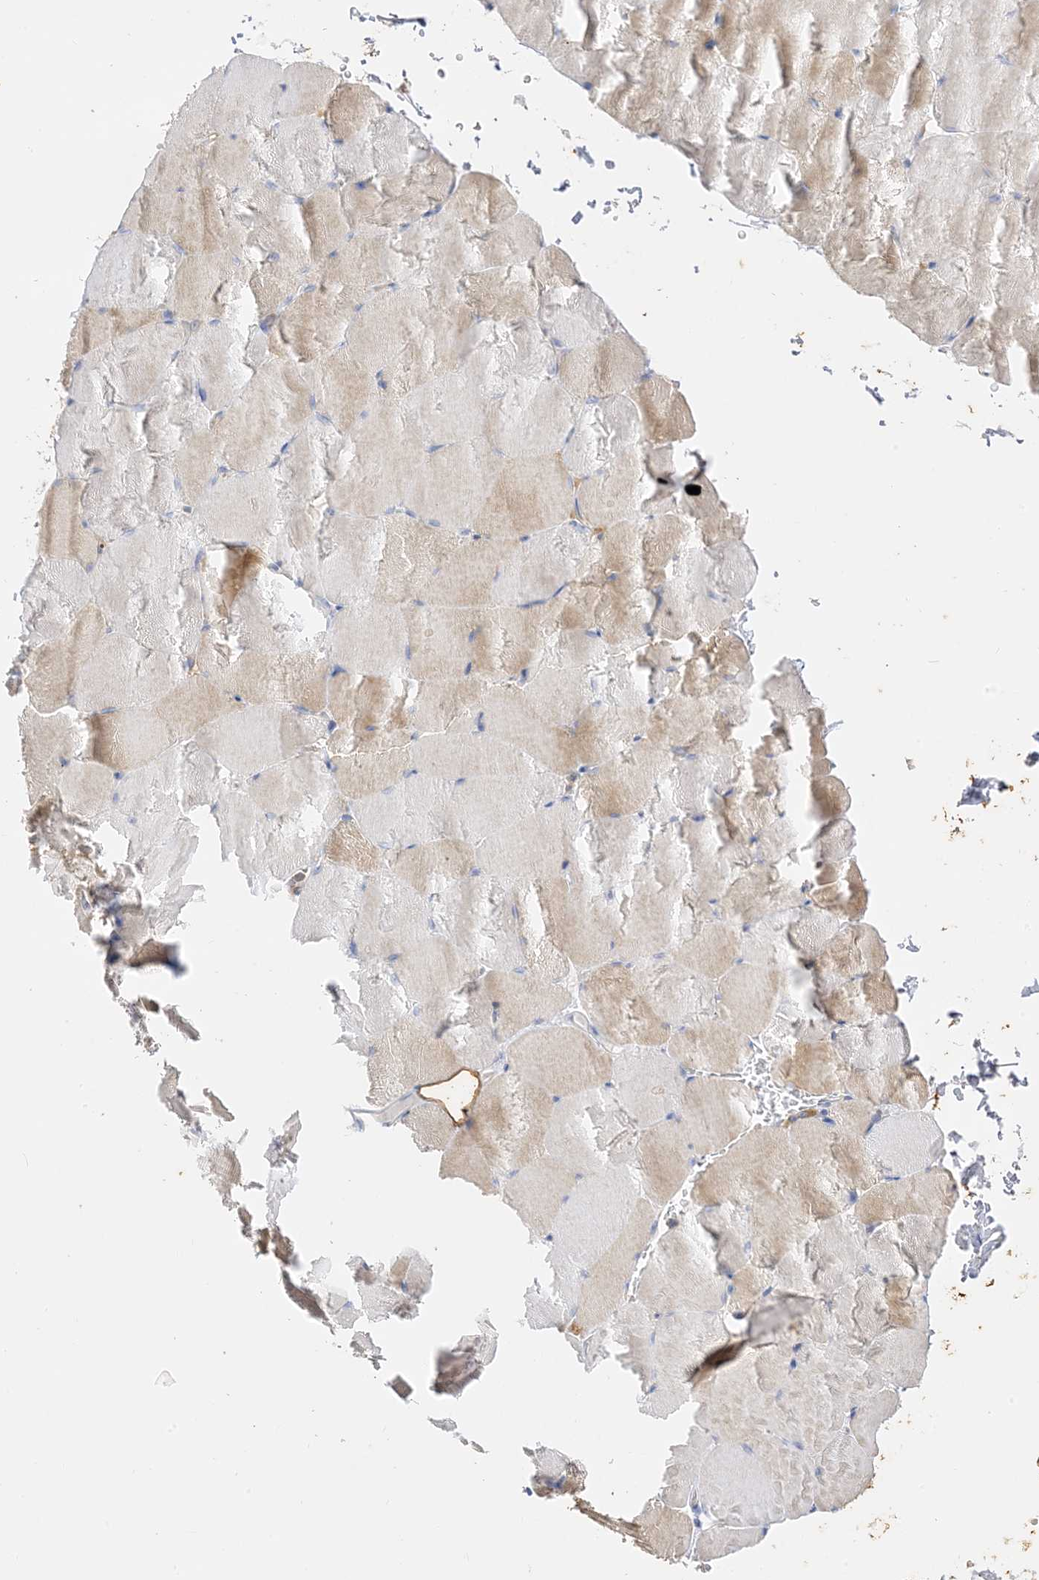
{"staining": {"intensity": "moderate", "quantity": "<25%", "location": "cytoplasmic/membranous"}, "tissue": "skeletal muscle", "cell_type": "Myocytes", "image_type": "normal", "snomed": [{"axis": "morphology", "description": "Normal tissue, NOS"}, {"axis": "topography", "description": "Skeletal muscle"}, {"axis": "topography", "description": "Parathyroid gland"}], "caption": "A brown stain labels moderate cytoplasmic/membranous staining of a protein in myocytes of unremarkable skeletal muscle. The staining was performed using DAB (3,3'-diaminobenzidine), with brown indicating positive protein expression. Nuclei are stained blue with hematoxylin.", "gene": "ARV1", "patient": {"sex": "female", "age": 37}}